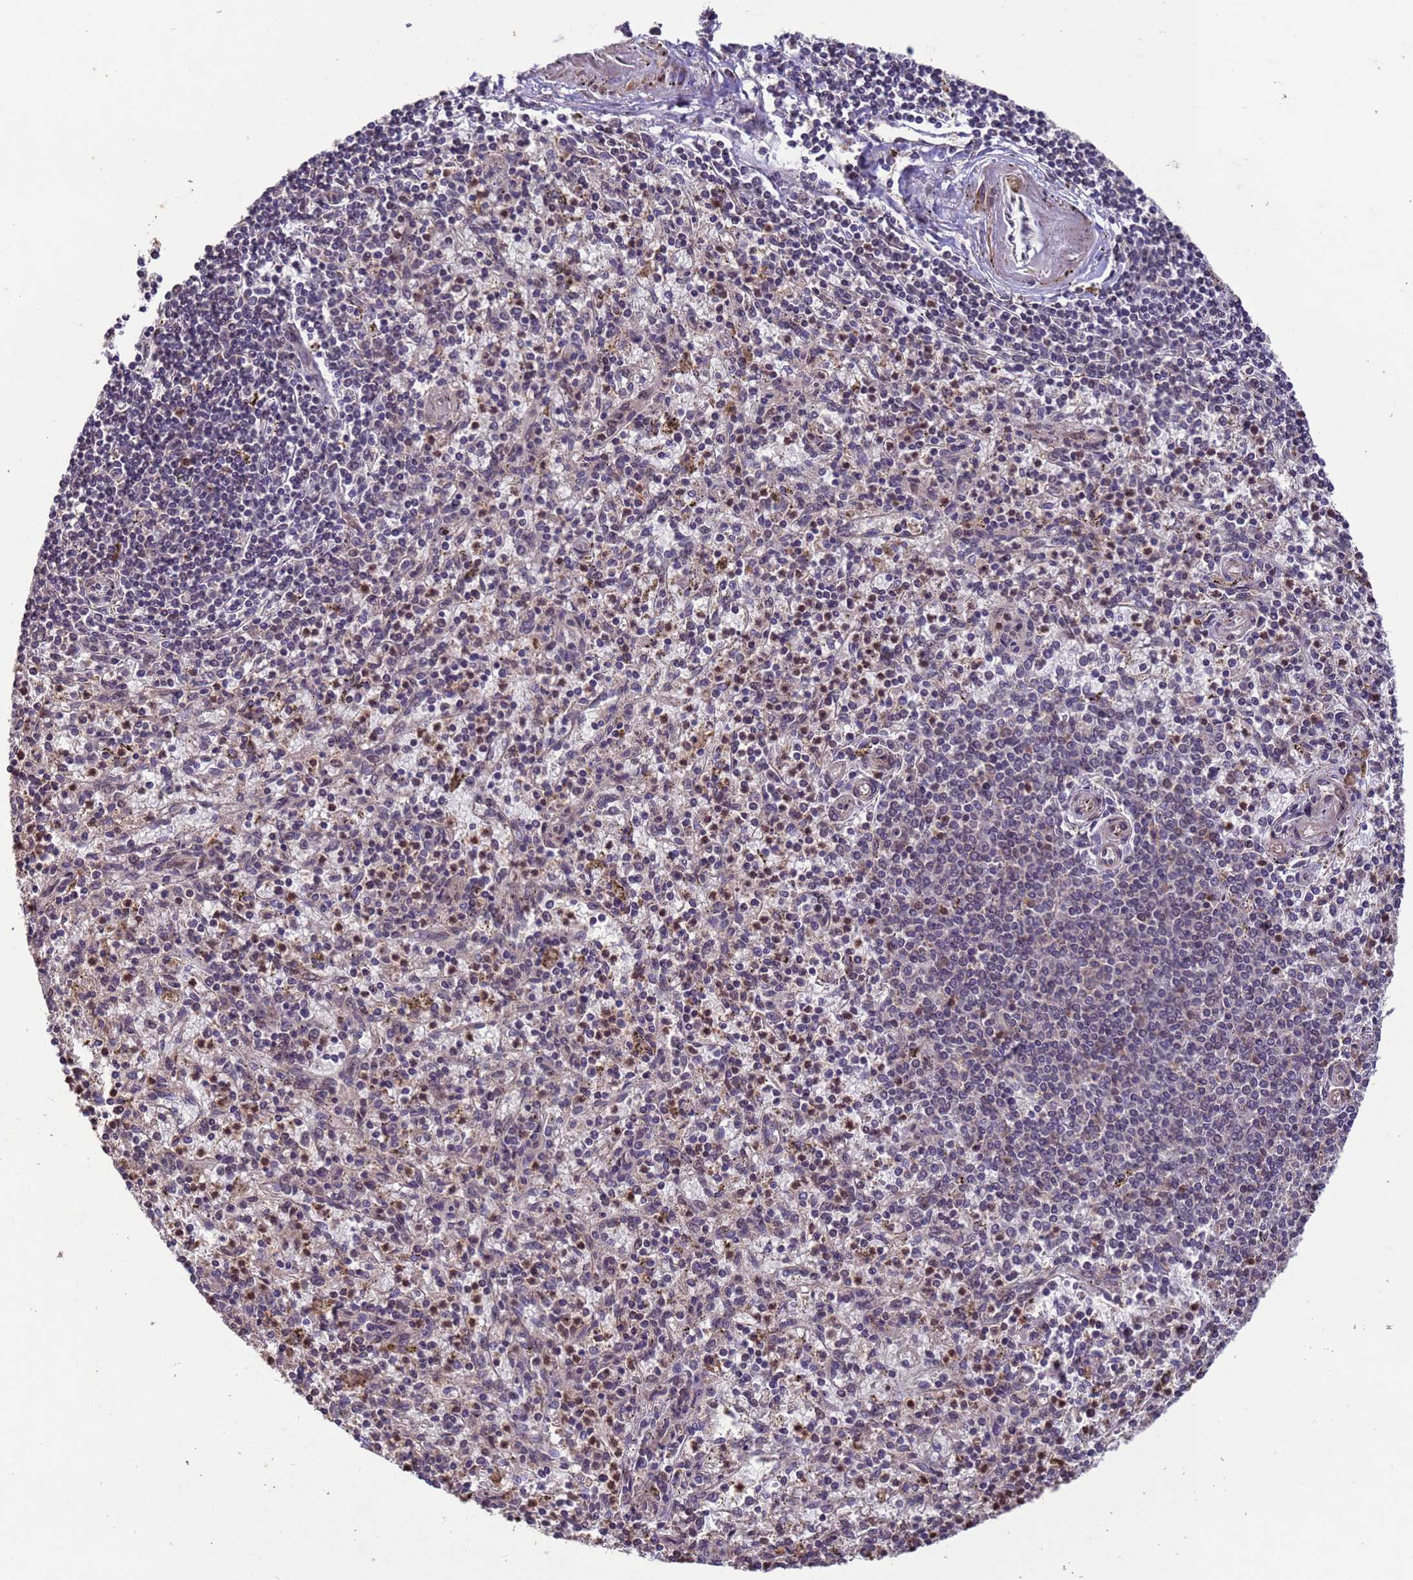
{"staining": {"intensity": "moderate", "quantity": "<25%", "location": "cytoplasmic/membranous"}, "tissue": "spleen", "cell_type": "Cells in red pulp", "image_type": "normal", "snomed": [{"axis": "morphology", "description": "Normal tissue, NOS"}, {"axis": "topography", "description": "Spleen"}], "caption": "IHC micrograph of normal spleen: spleen stained using immunohistochemistry exhibits low levels of moderate protein expression localized specifically in the cytoplasmic/membranous of cells in red pulp, appearing as a cytoplasmic/membranous brown color.", "gene": "VSTM4", "patient": {"sex": "male", "age": 72}}